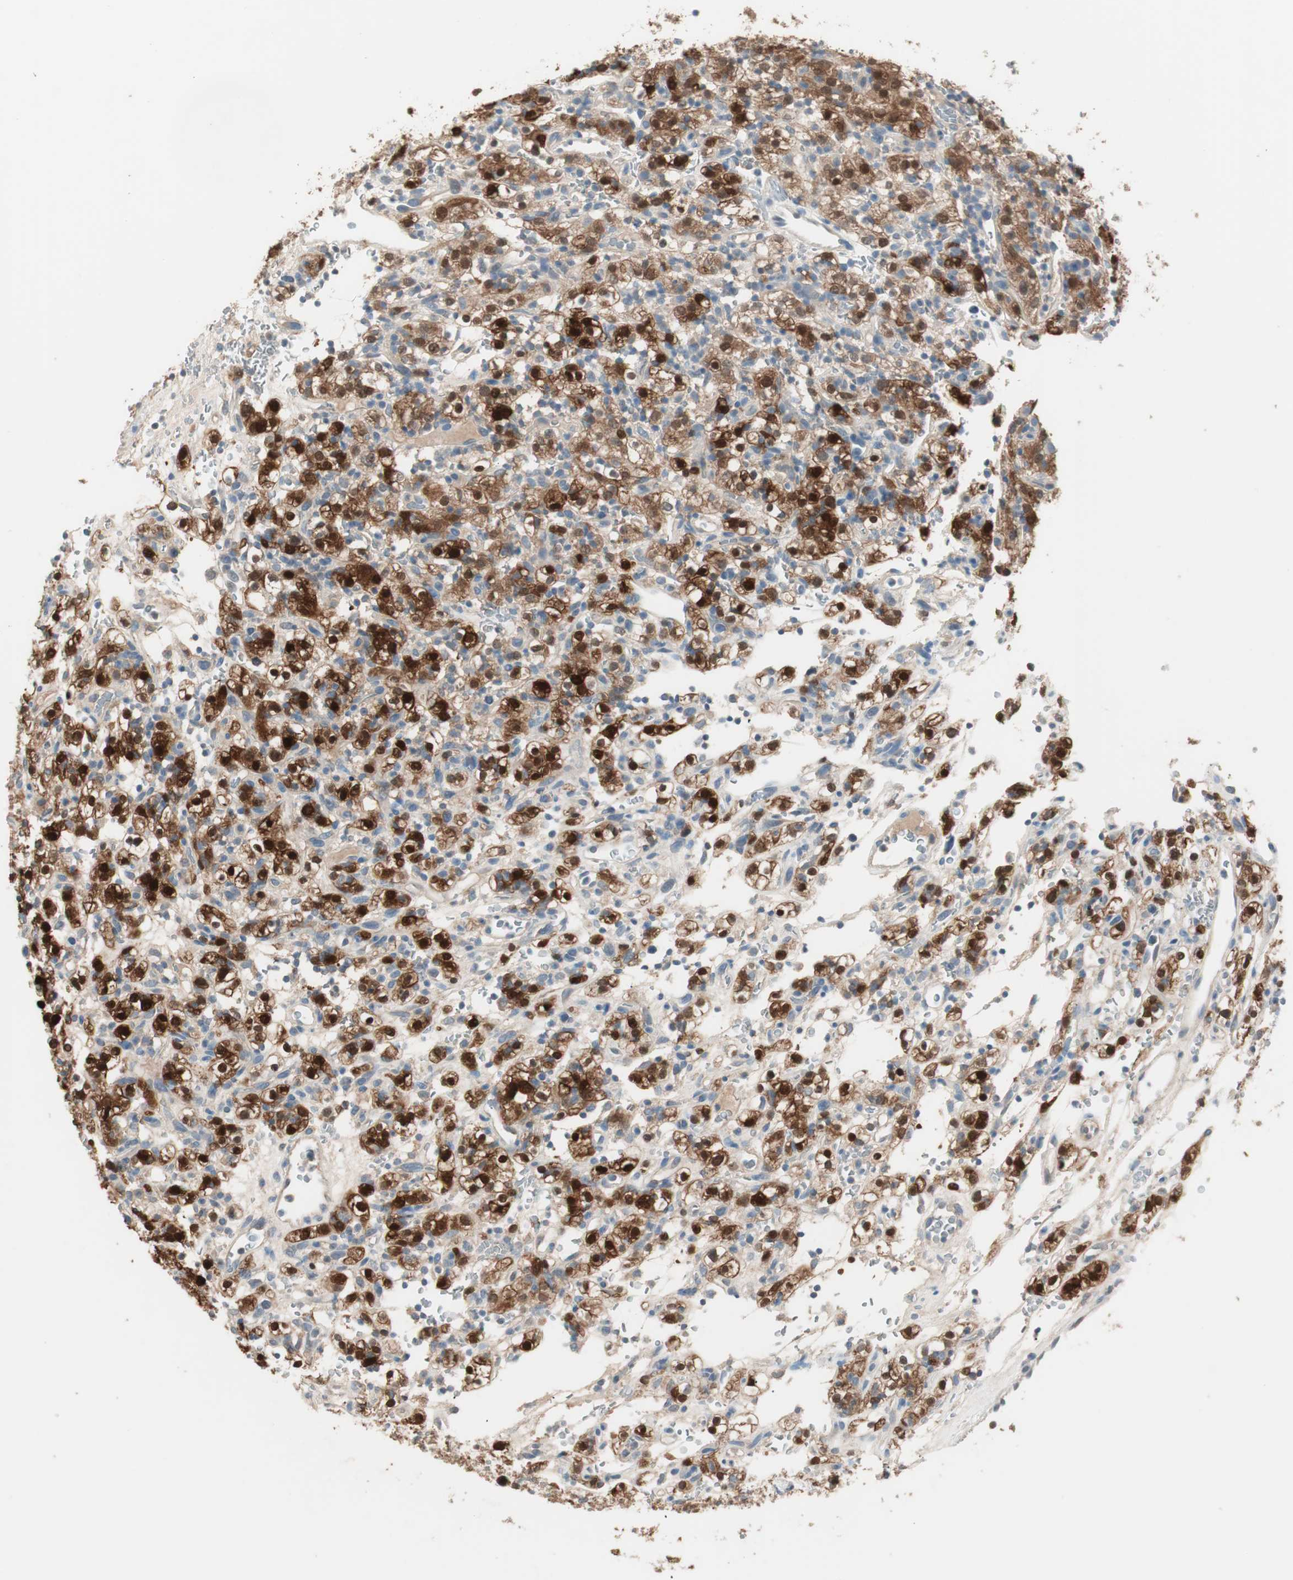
{"staining": {"intensity": "strong", "quantity": ">75%", "location": "cytoplasmic/membranous,nuclear"}, "tissue": "renal cancer", "cell_type": "Tumor cells", "image_type": "cancer", "snomed": [{"axis": "morphology", "description": "Normal tissue, NOS"}, {"axis": "morphology", "description": "Adenocarcinoma, NOS"}, {"axis": "topography", "description": "Kidney"}], "caption": "Immunohistochemistry of renal cancer (adenocarcinoma) displays high levels of strong cytoplasmic/membranous and nuclear expression in approximately >75% of tumor cells.", "gene": "KHK", "patient": {"sex": "female", "age": 72}}